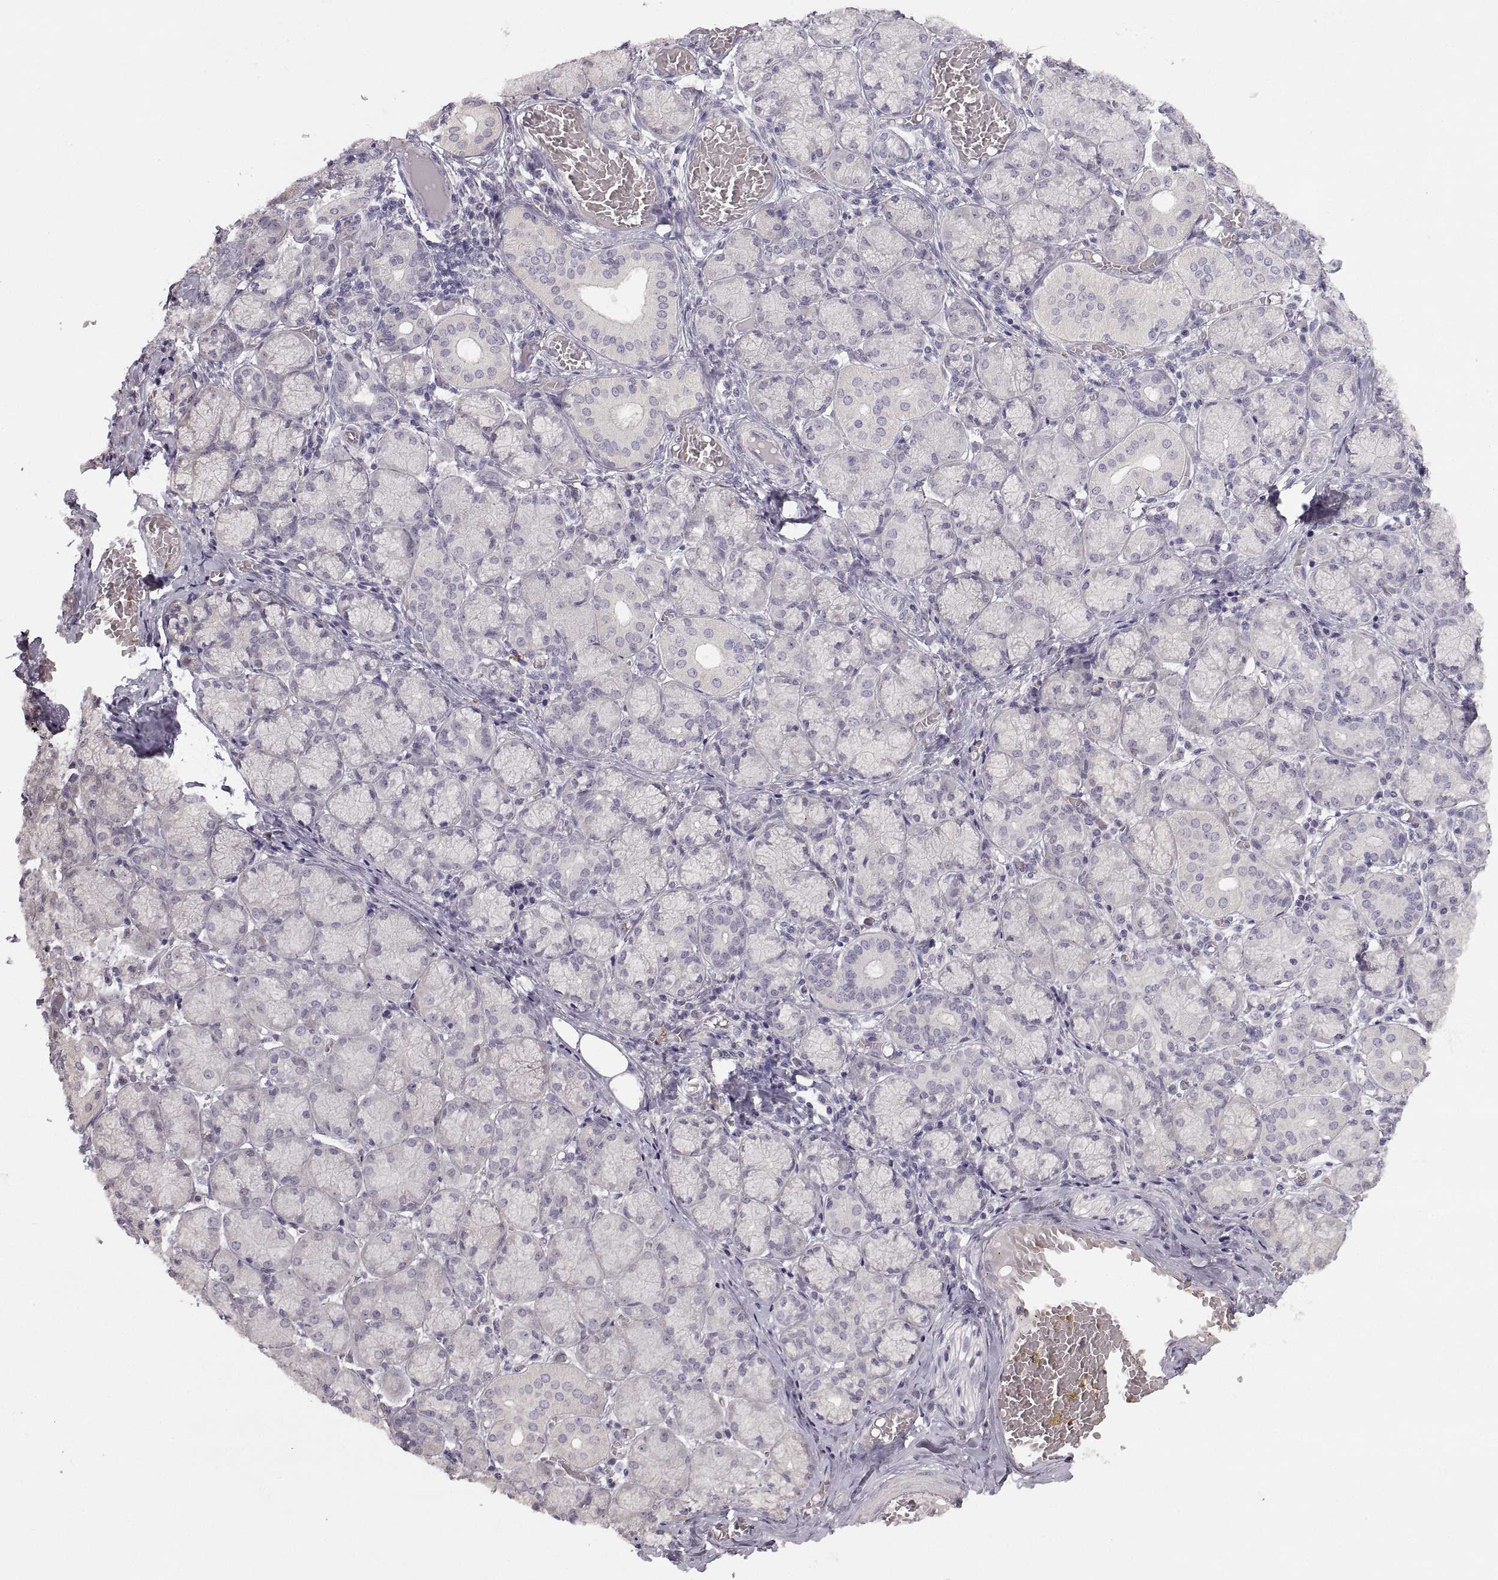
{"staining": {"intensity": "negative", "quantity": "none", "location": "none"}, "tissue": "salivary gland", "cell_type": "Glandular cells", "image_type": "normal", "snomed": [{"axis": "morphology", "description": "Normal tissue, NOS"}, {"axis": "topography", "description": "Salivary gland"}, {"axis": "topography", "description": "Peripheral nerve tissue"}], "caption": "Glandular cells show no significant staining in normal salivary gland. (Stains: DAB (3,3'-diaminobenzidine) IHC with hematoxylin counter stain, Microscopy: brightfield microscopy at high magnification).", "gene": "ZNF185", "patient": {"sex": "female", "age": 24}}